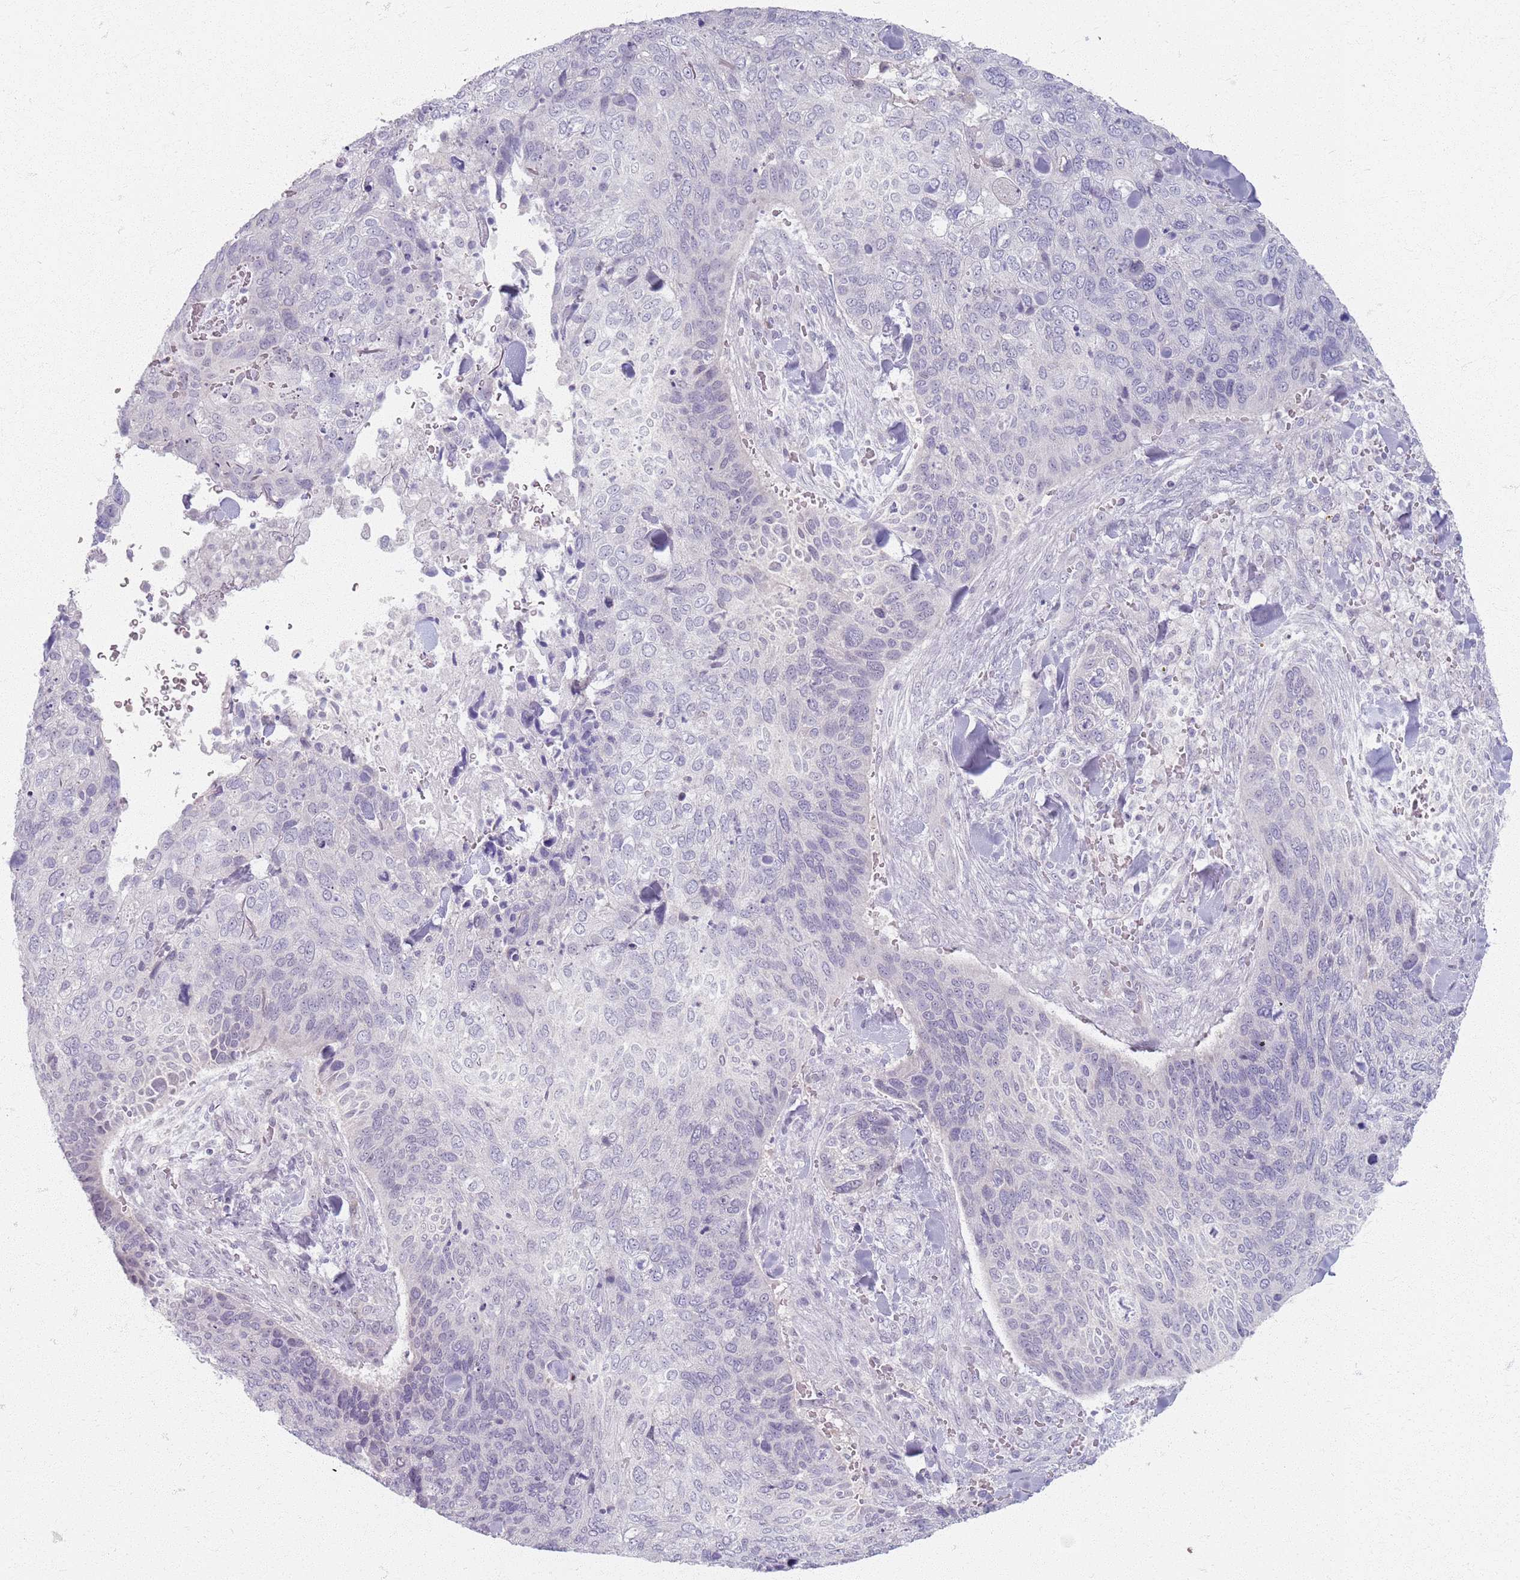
{"staining": {"intensity": "negative", "quantity": "none", "location": "none"}, "tissue": "skin cancer", "cell_type": "Tumor cells", "image_type": "cancer", "snomed": [{"axis": "morphology", "description": "Basal cell carcinoma"}, {"axis": "topography", "description": "Skin"}], "caption": "Immunohistochemistry (IHC) of skin cancer demonstrates no positivity in tumor cells.", "gene": "CRIPT", "patient": {"sex": "female", "age": 74}}